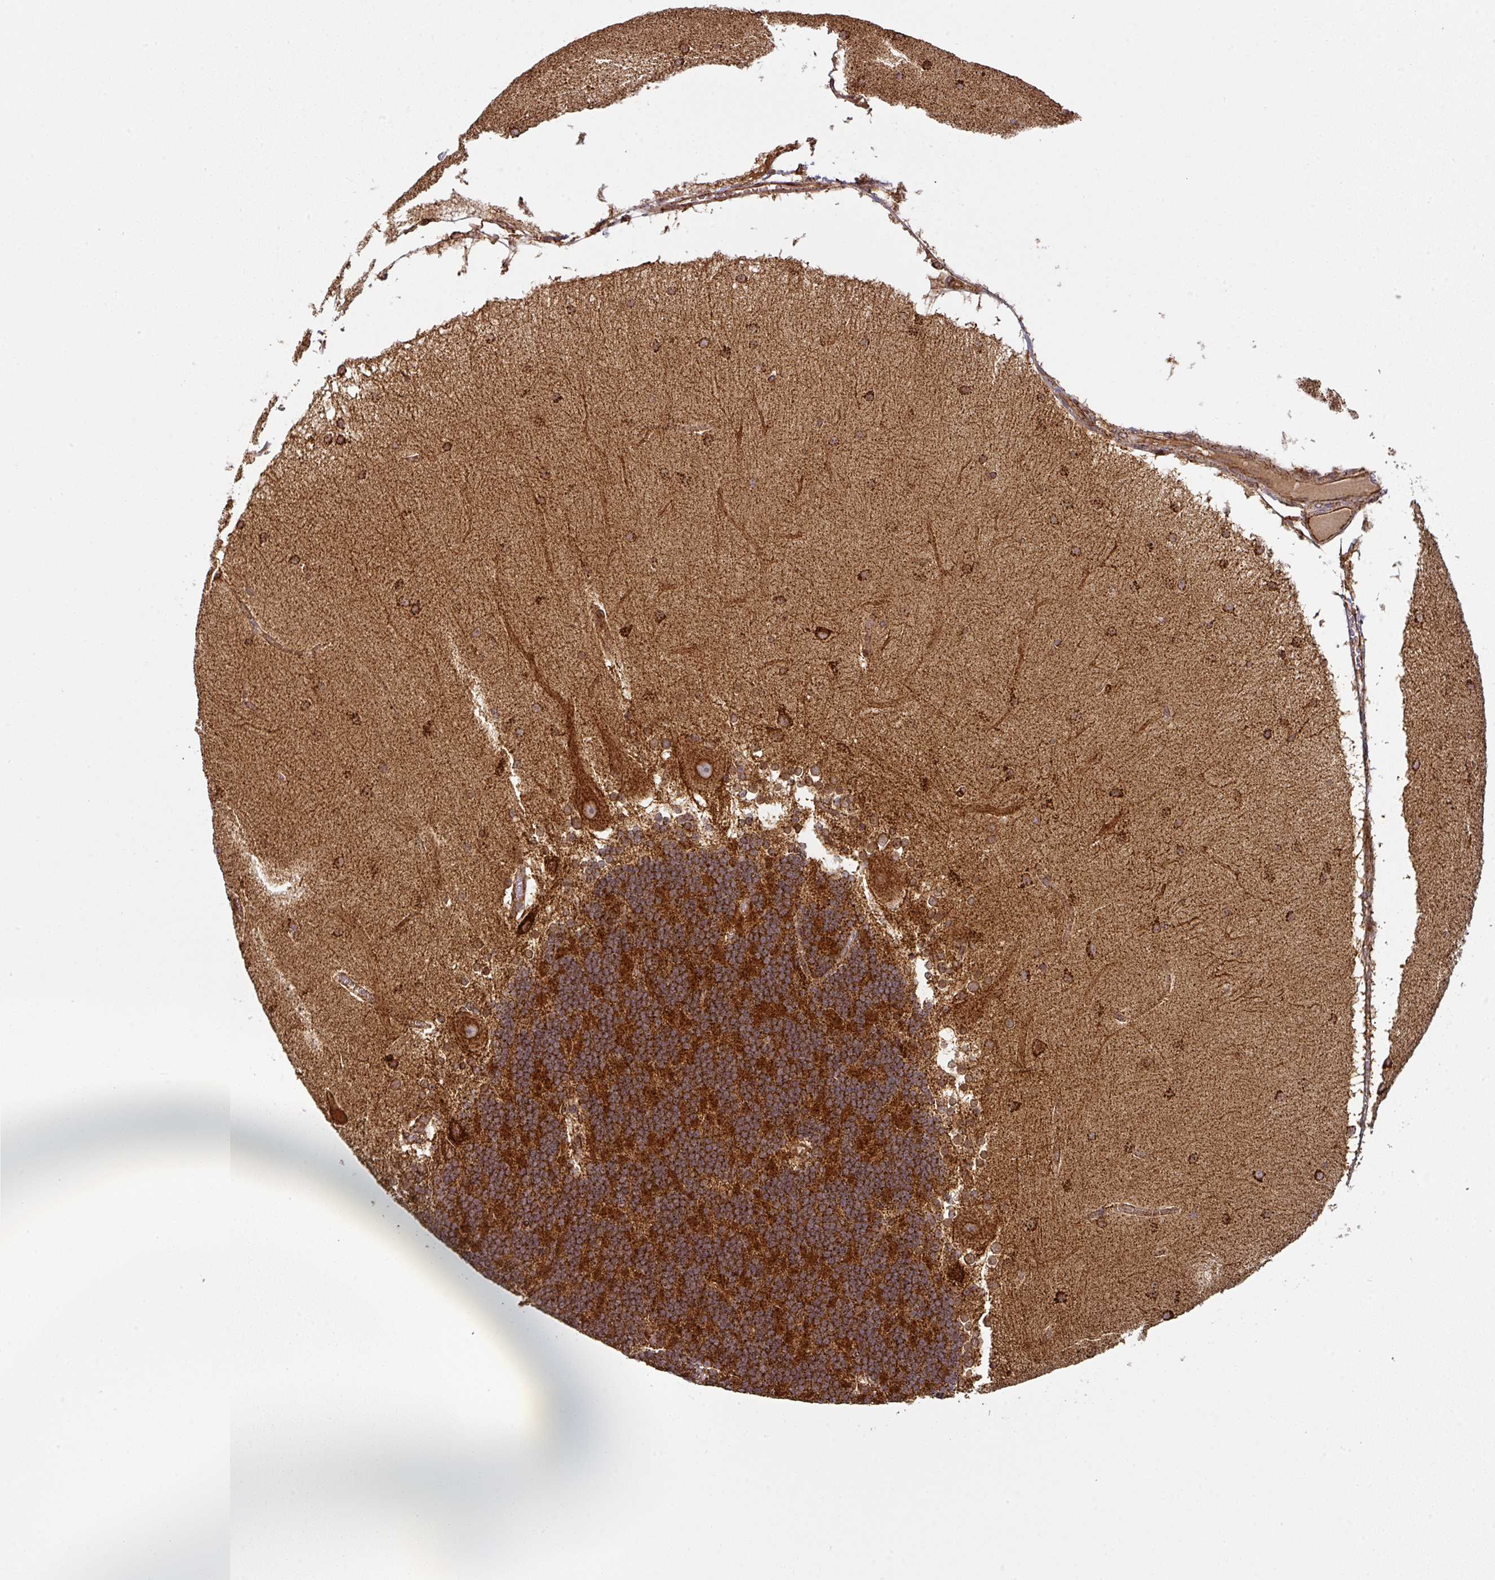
{"staining": {"intensity": "strong", "quantity": ">75%", "location": "cytoplasmic/membranous"}, "tissue": "cerebellum", "cell_type": "Cells in granular layer", "image_type": "normal", "snomed": [{"axis": "morphology", "description": "Normal tissue, NOS"}, {"axis": "topography", "description": "Cerebellum"}], "caption": "This image exhibits immunohistochemistry staining of normal cerebellum, with high strong cytoplasmic/membranous staining in approximately >75% of cells in granular layer.", "gene": "TRAP1", "patient": {"sex": "female", "age": 54}}